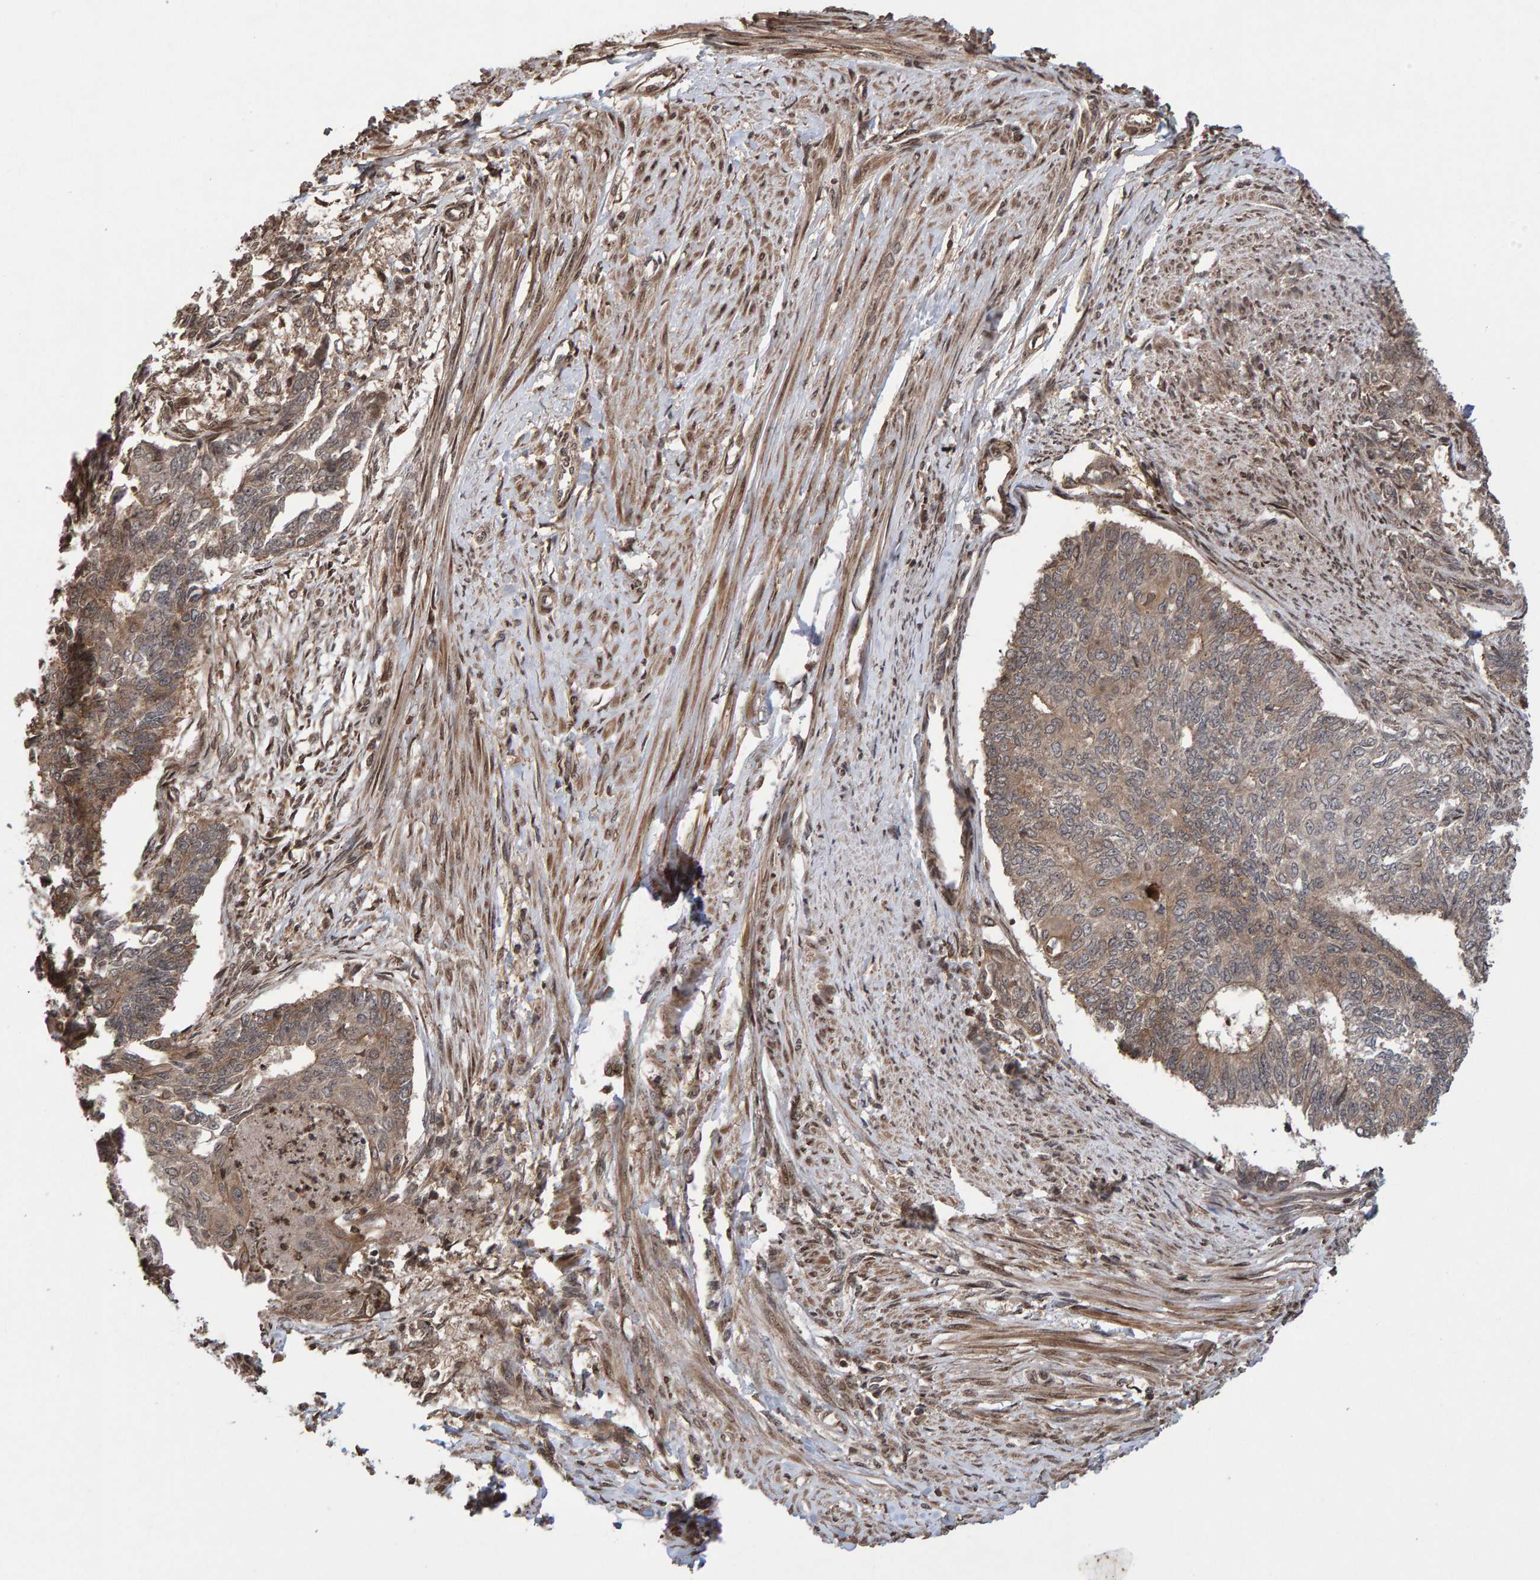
{"staining": {"intensity": "weak", "quantity": ">75%", "location": "cytoplasmic/membranous"}, "tissue": "endometrial cancer", "cell_type": "Tumor cells", "image_type": "cancer", "snomed": [{"axis": "morphology", "description": "Adenocarcinoma, NOS"}, {"axis": "topography", "description": "Endometrium"}], "caption": "Immunohistochemistry (IHC) micrograph of neoplastic tissue: human adenocarcinoma (endometrial) stained using immunohistochemistry displays low levels of weak protein expression localized specifically in the cytoplasmic/membranous of tumor cells, appearing as a cytoplasmic/membranous brown color.", "gene": "GAB2", "patient": {"sex": "female", "age": 32}}